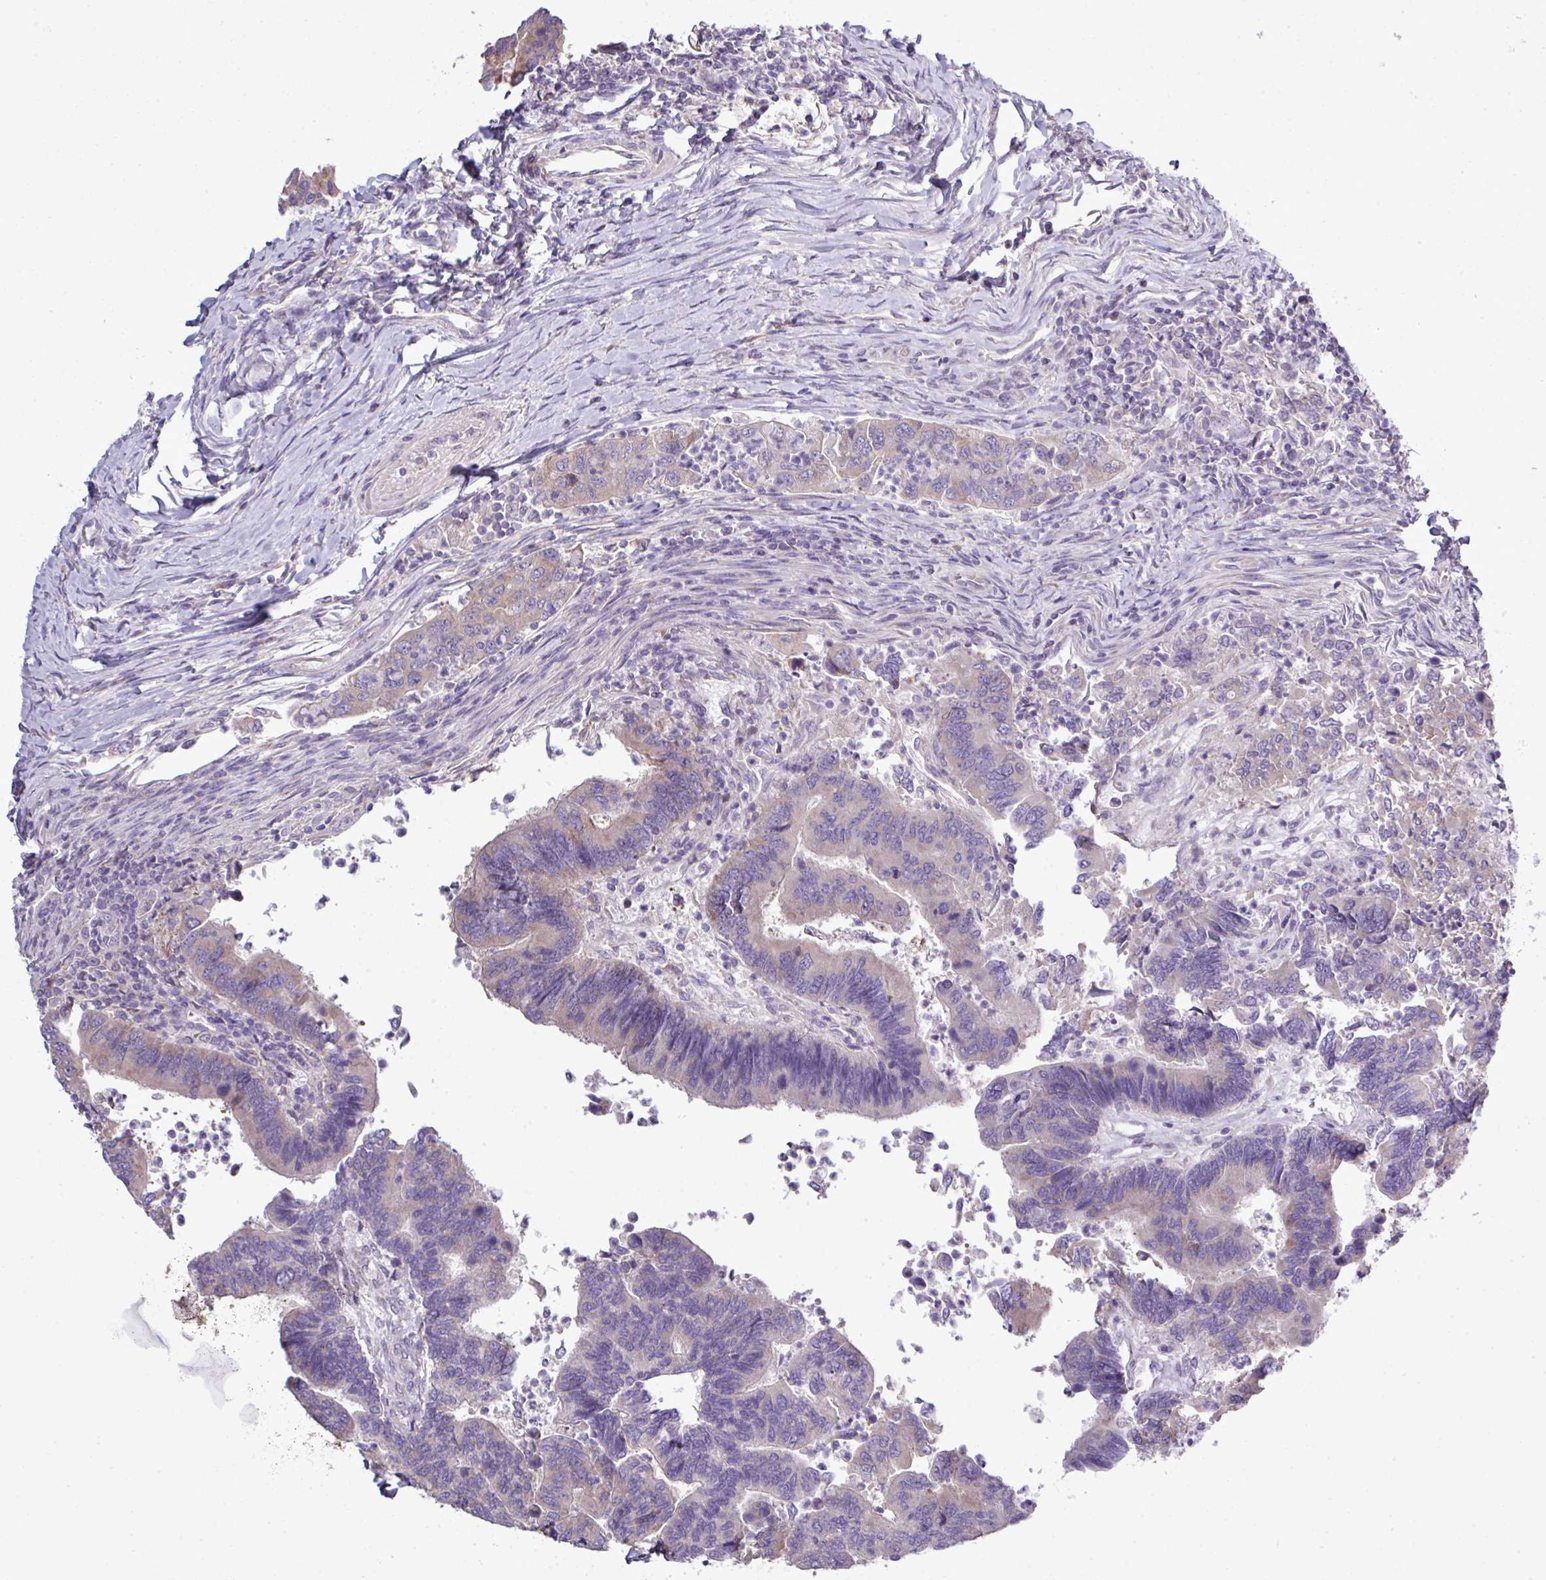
{"staining": {"intensity": "weak", "quantity": "<25%", "location": "cytoplasmic/membranous"}, "tissue": "colorectal cancer", "cell_type": "Tumor cells", "image_type": "cancer", "snomed": [{"axis": "morphology", "description": "Adenocarcinoma, NOS"}, {"axis": "topography", "description": "Colon"}], "caption": "This is a photomicrograph of IHC staining of colorectal cancer (adenocarcinoma), which shows no expression in tumor cells.", "gene": "AGAP5", "patient": {"sex": "female", "age": 67}}